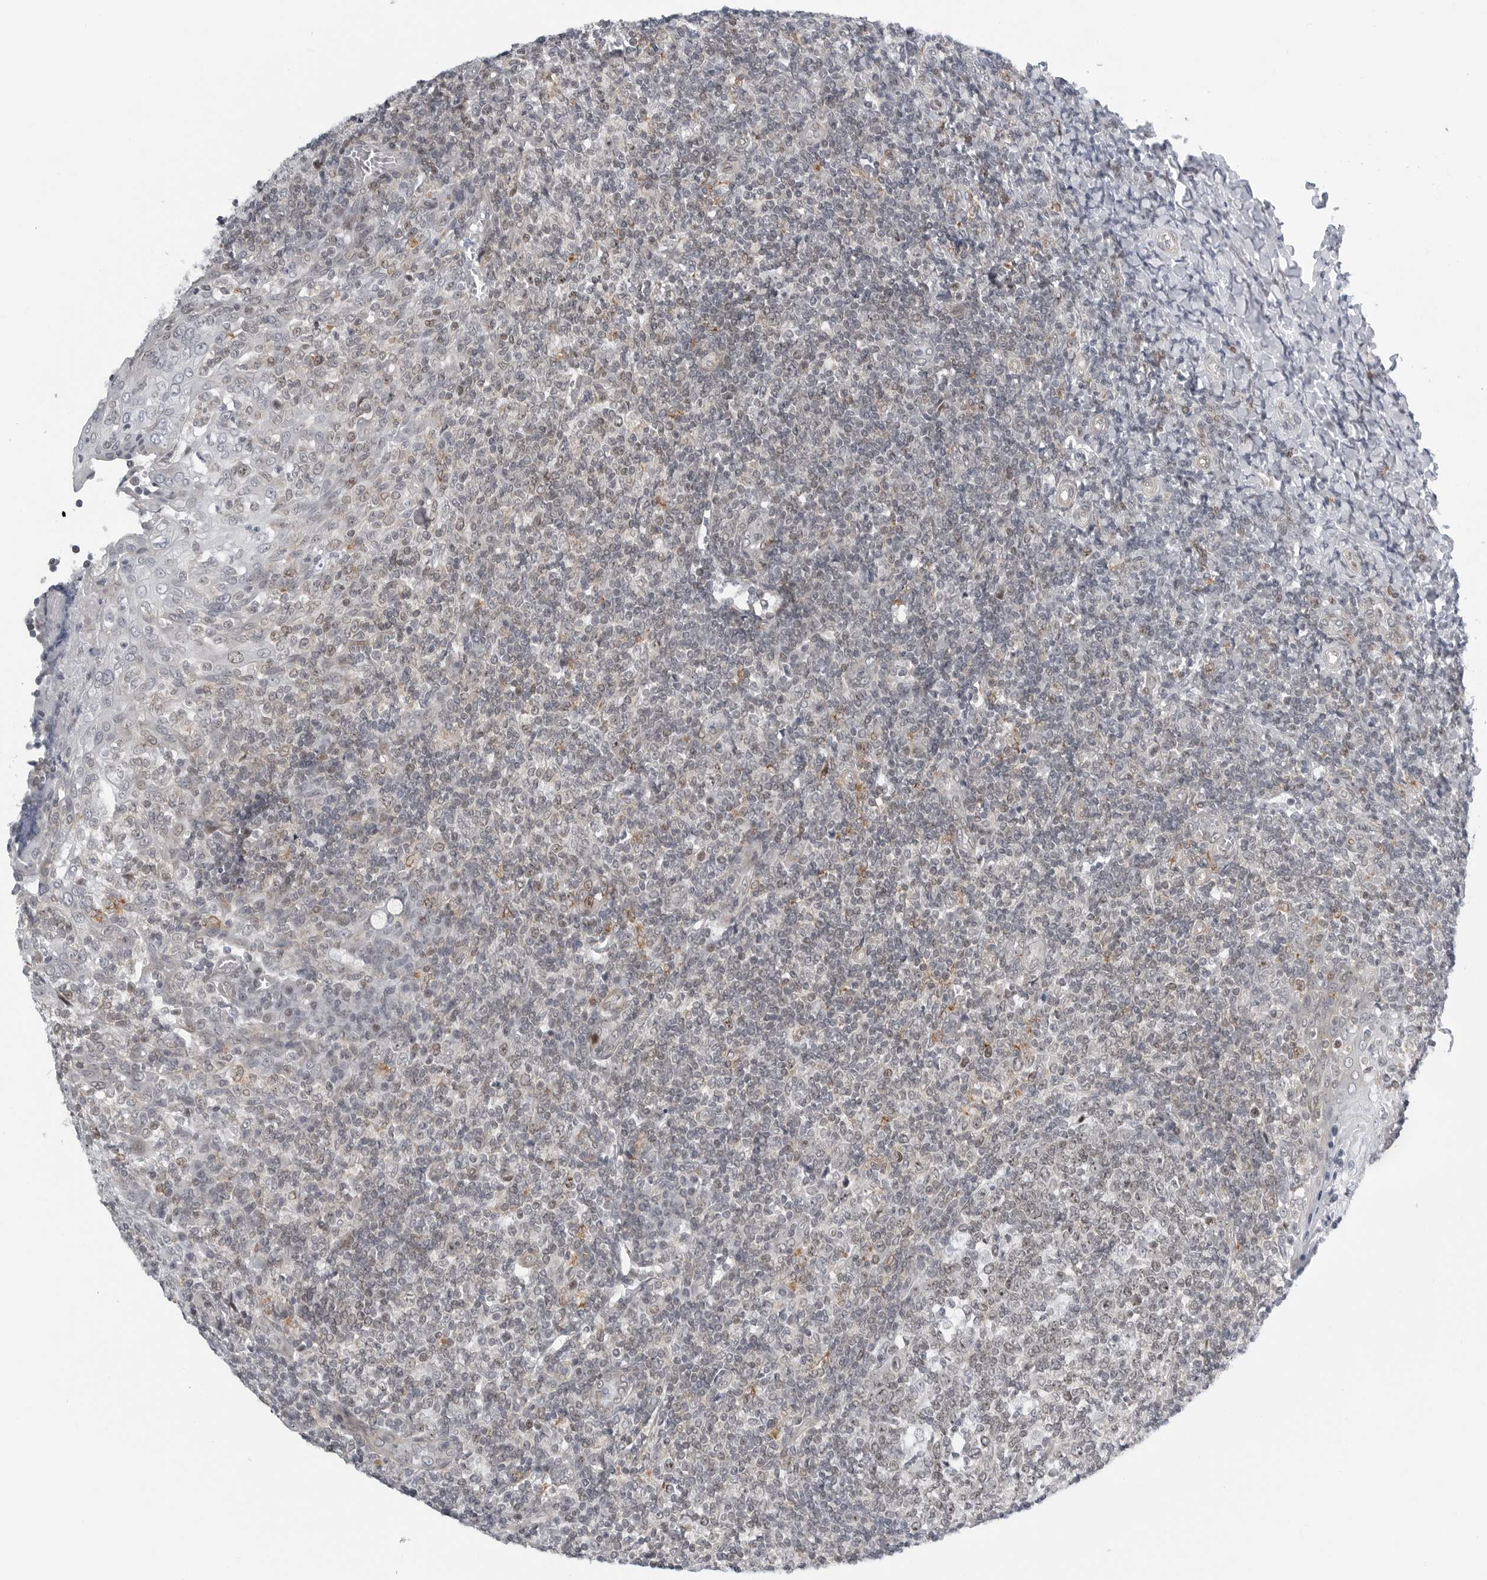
{"staining": {"intensity": "moderate", "quantity": "25%-75%", "location": "nuclear"}, "tissue": "tonsil", "cell_type": "Germinal center cells", "image_type": "normal", "snomed": [{"axis": "morphology", "description": "Normal tissue, NOS"}, {"axis": "topography", "description": "Tonsil"}], "caption": "Moderate nuclear protein positivity is appreciated in about 25%-75% of germinal center cells in tonsil. (DAB (3,3'-diaminobenzidine) = brown stain, brightfield microscopy at high magnification).", "gene": "FAM135B", "patient": {"sex": "female", "age": 19}}